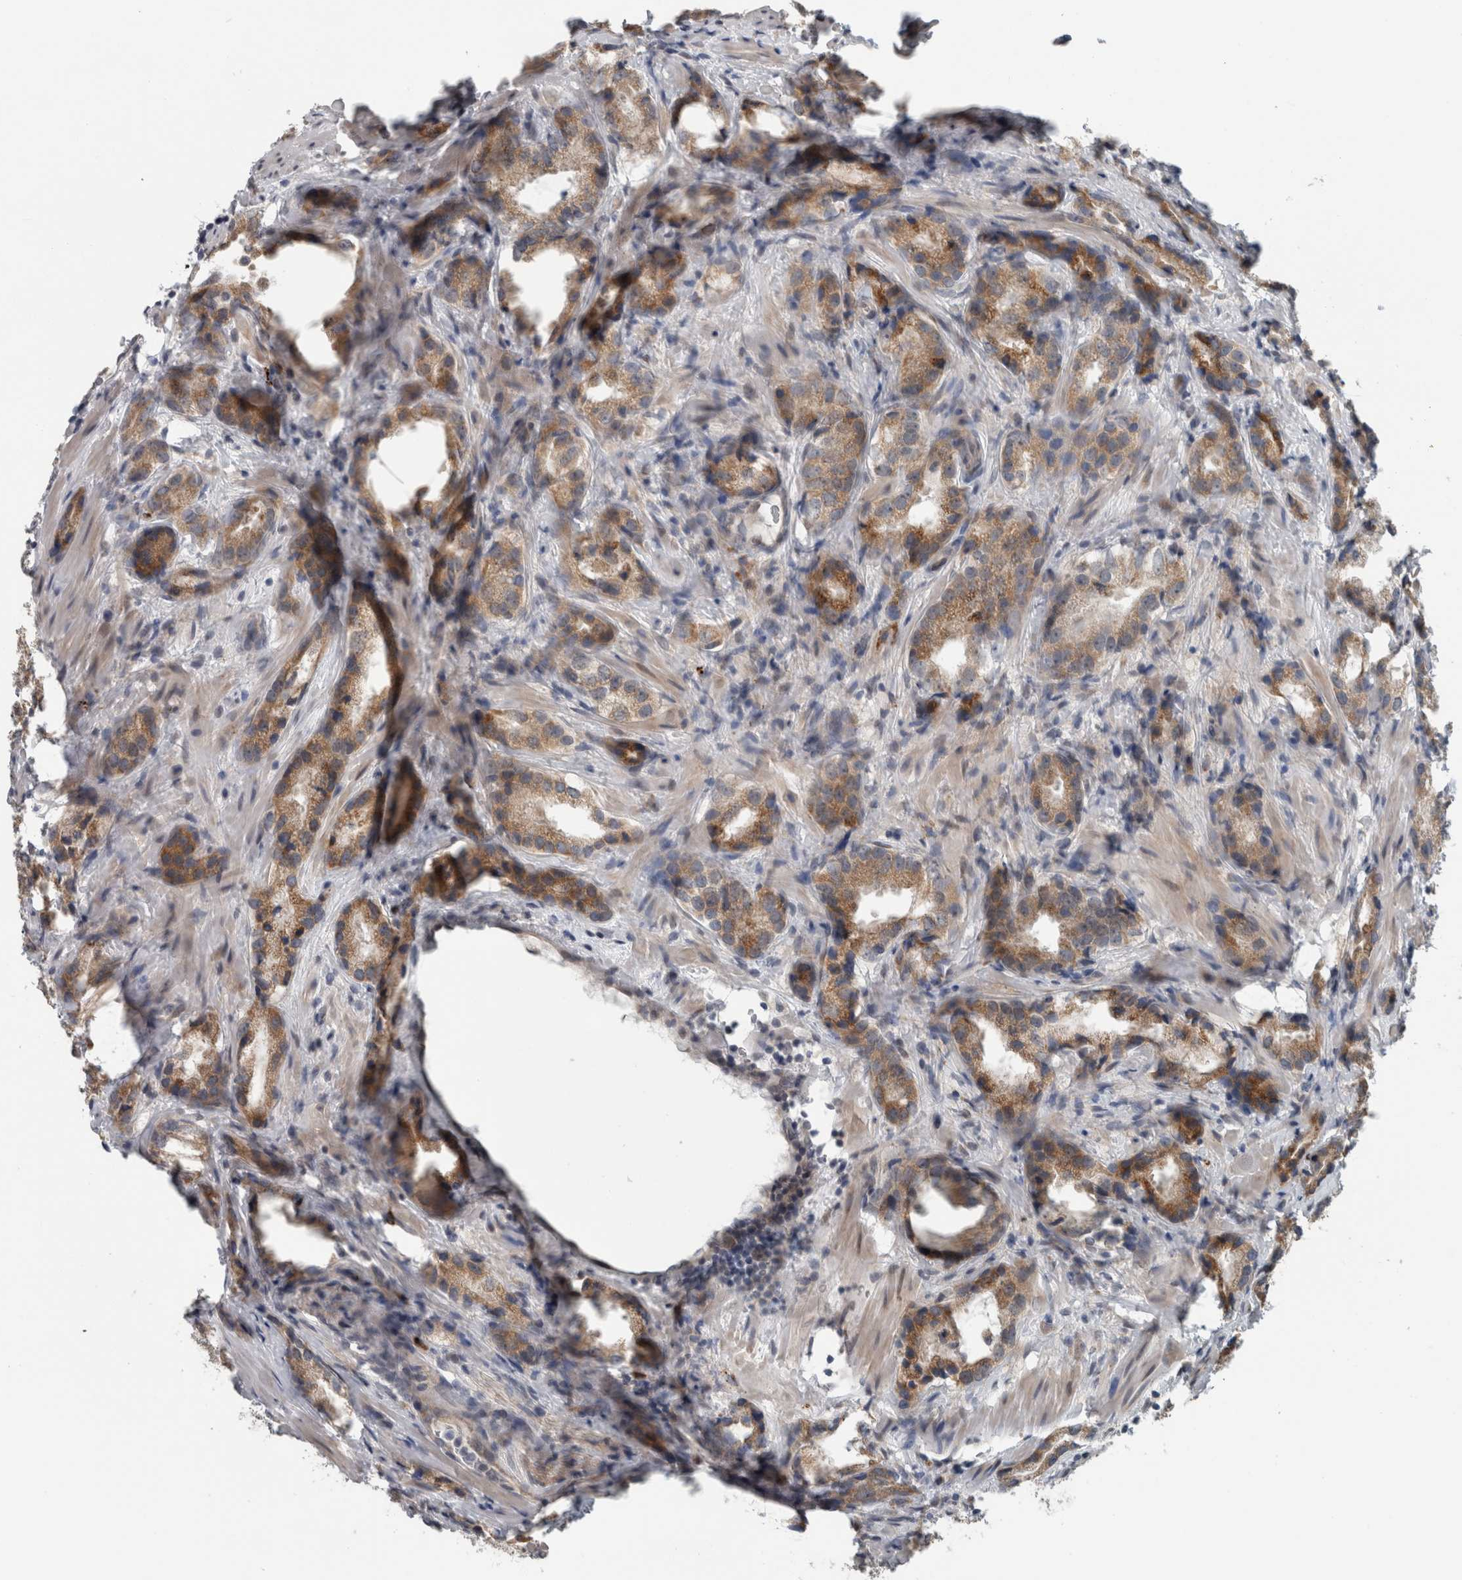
{"staining": {"intensity": "moderate", "quantity": ">75%", "location": "cytoplasmic/membranous"}, "tissue": "prostate cancer", "cell_type": "Tumor cells", "image_type": "cancer", "snomed": [{"axis": "morphology", "description": "Adenocarcinoma, High grade"}, {"axis": "topography", "description": "Prostate"}], "caption": "Protein expression analysis of human prostate cancer reveals moderate cytoplasmic/membranous positivity in approximately >75% of tumor cells. (DAB (3,3'-diaminobenzidine) IHC, brown staining for protein, blue staining for nuclei).", "gene": "GBA2", "patient": {"sex": "male", "age": 63}}